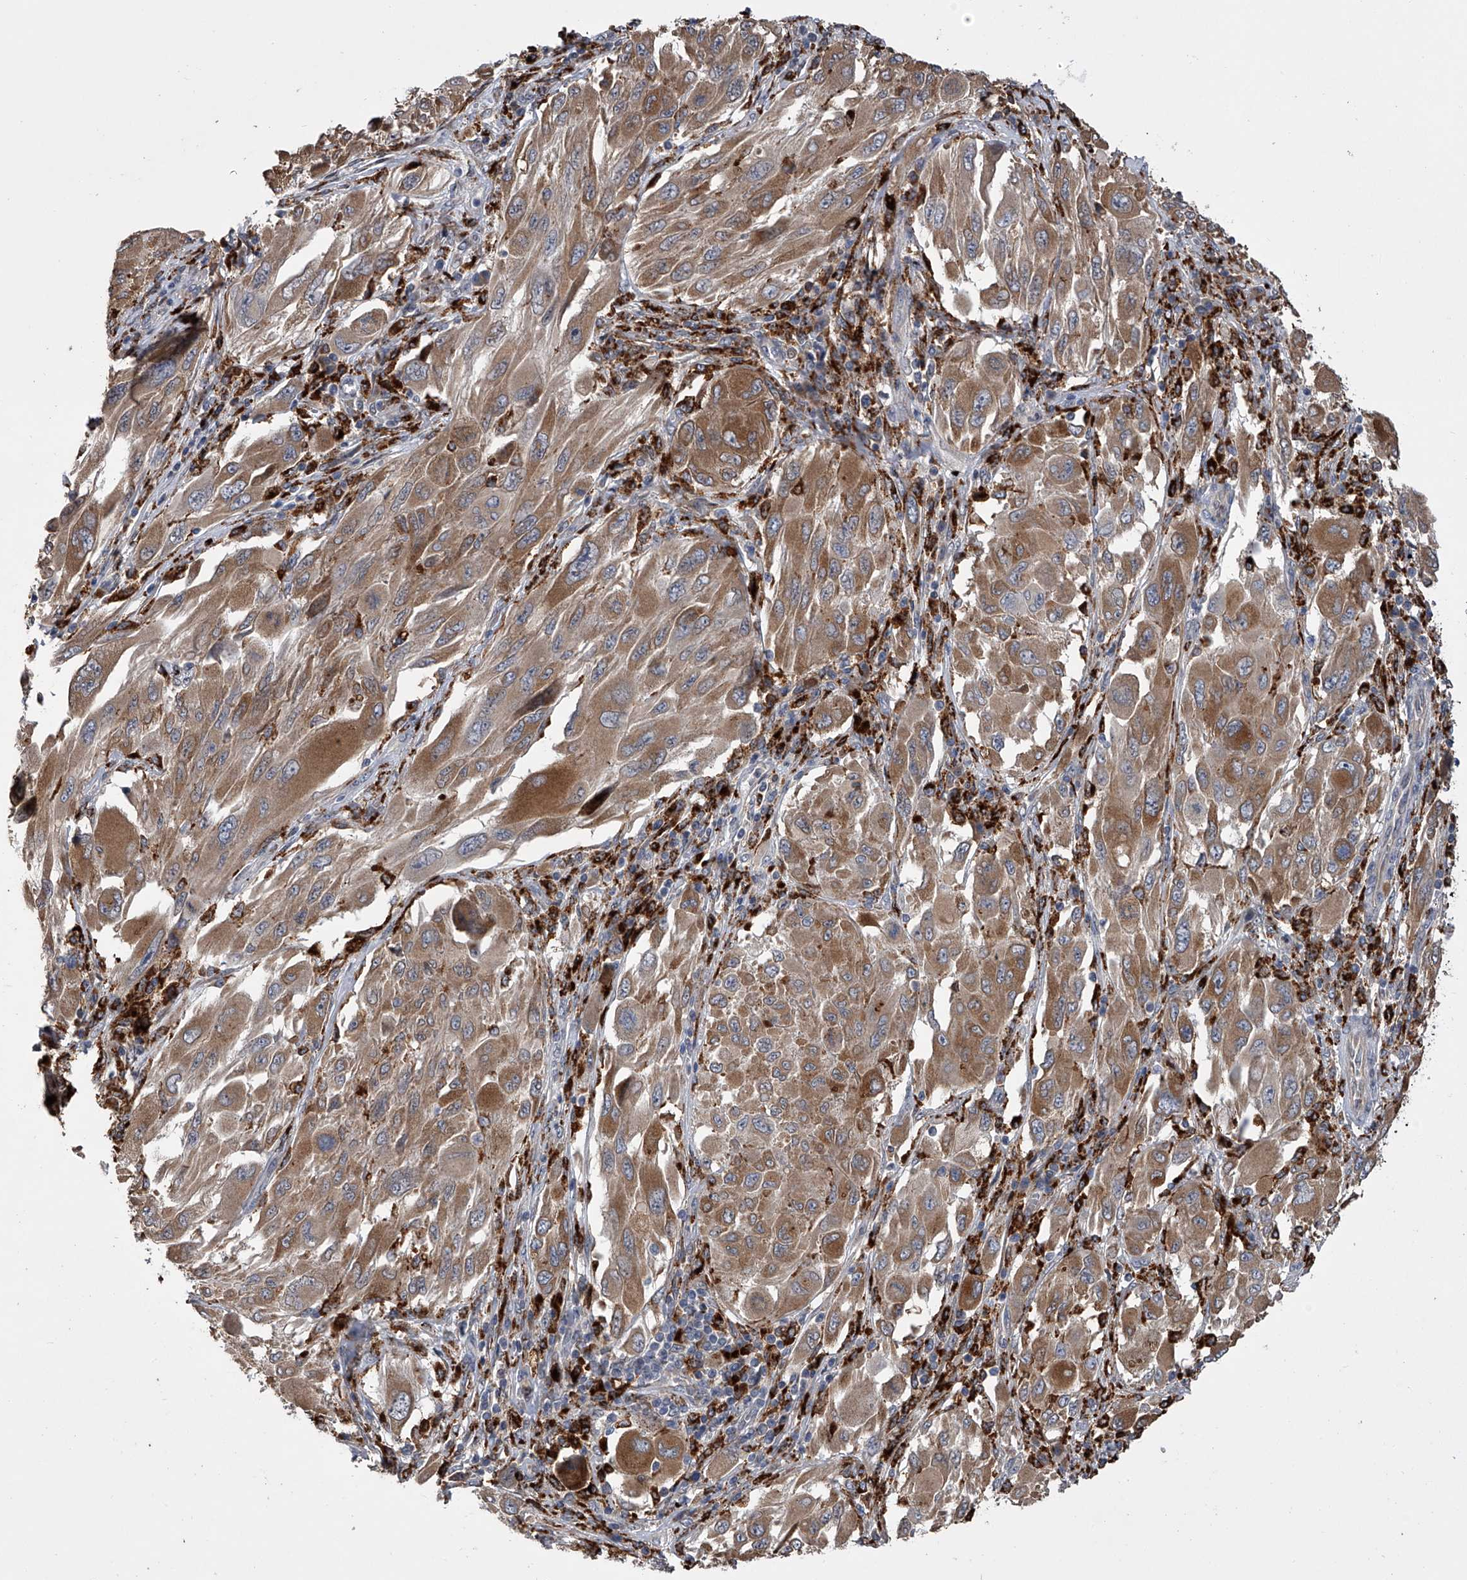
{"staining": {"intensity": "moderate", "quantity": ">75%", "location": "cytoplasmic/membranous"}, "tissue": "melanoma", "cell_type": "Tumor cells", "image_type": "cancer", "snomed": [{"axis": "morphology", "description": "Malignant melanoma, NOS"}, {"axis": "topography", "description": "Skin"}], "caption": "The histopathology image displays immunohistochemical staining of melanoma. There is moderate cytoplasmic/membranous expression is seen in about >75% of tumor cells.", "gene": "TRIM8", "patient": {"sex": "female", "age": 91}}